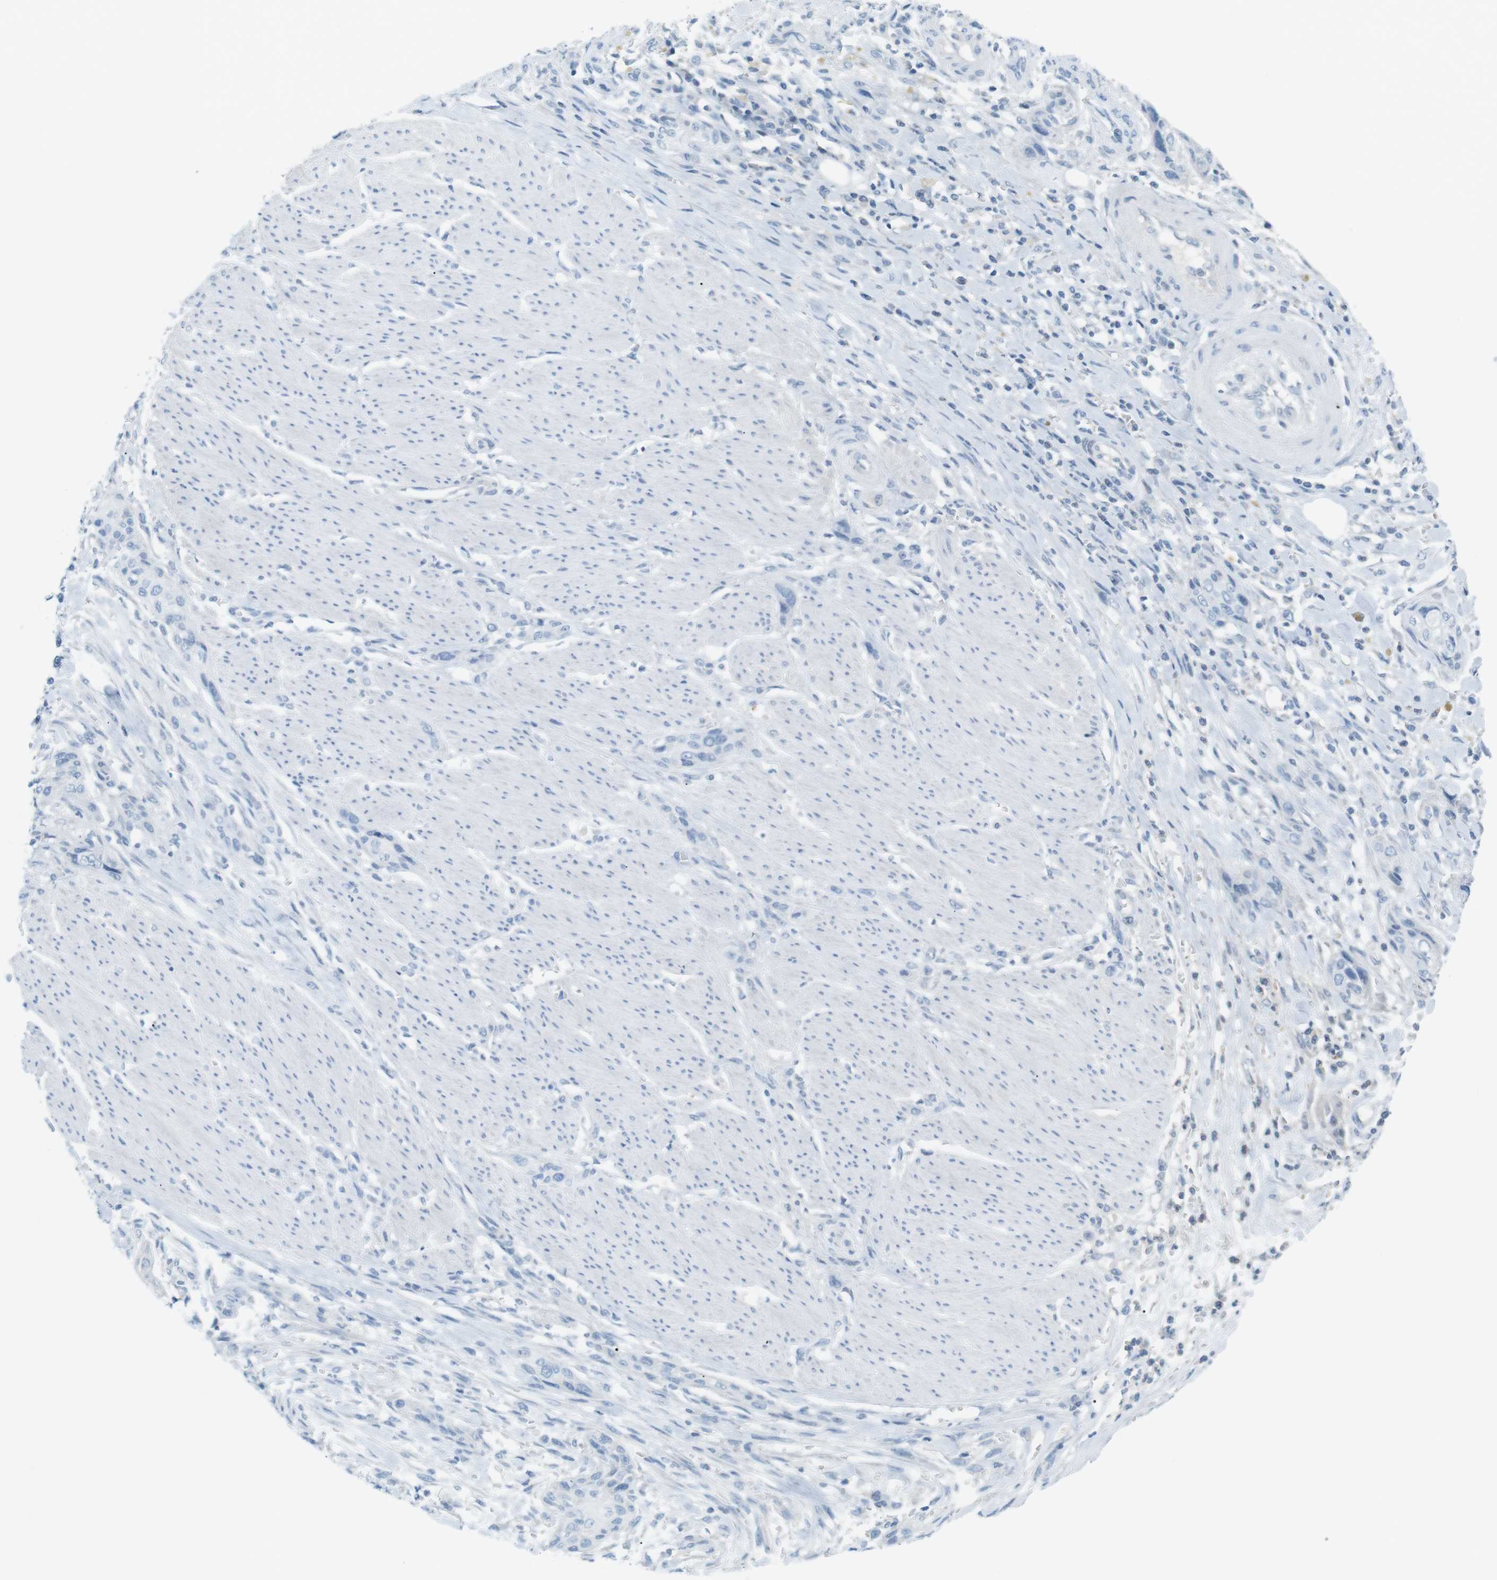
{"staining": {"intensity": "negative", "quantity": "none", "location": "none"}, "tissue": "urothelial cancer", "cell_type": "Tumor cells", "image_type": "cancer", "snomed": [{"axis": "morphology", "description": "Urothelial carcinoma, High grade"}, {"axis": "topography", "description": "Urinary bladder"}], "caption": "IHC histopathology image of high-grade urothelial carcinoma stained for a protein (brown), which shows no expression in tumor cells. Brightfield microscopy of immunohistochemistry (IHC) stained with DAB (3,3'-diaminobenzidine) (brown) and hematoxylin (blue), captured at high magnification.", "gene": "AZGP1", "patient": {"sex": "male", "age": 35}}